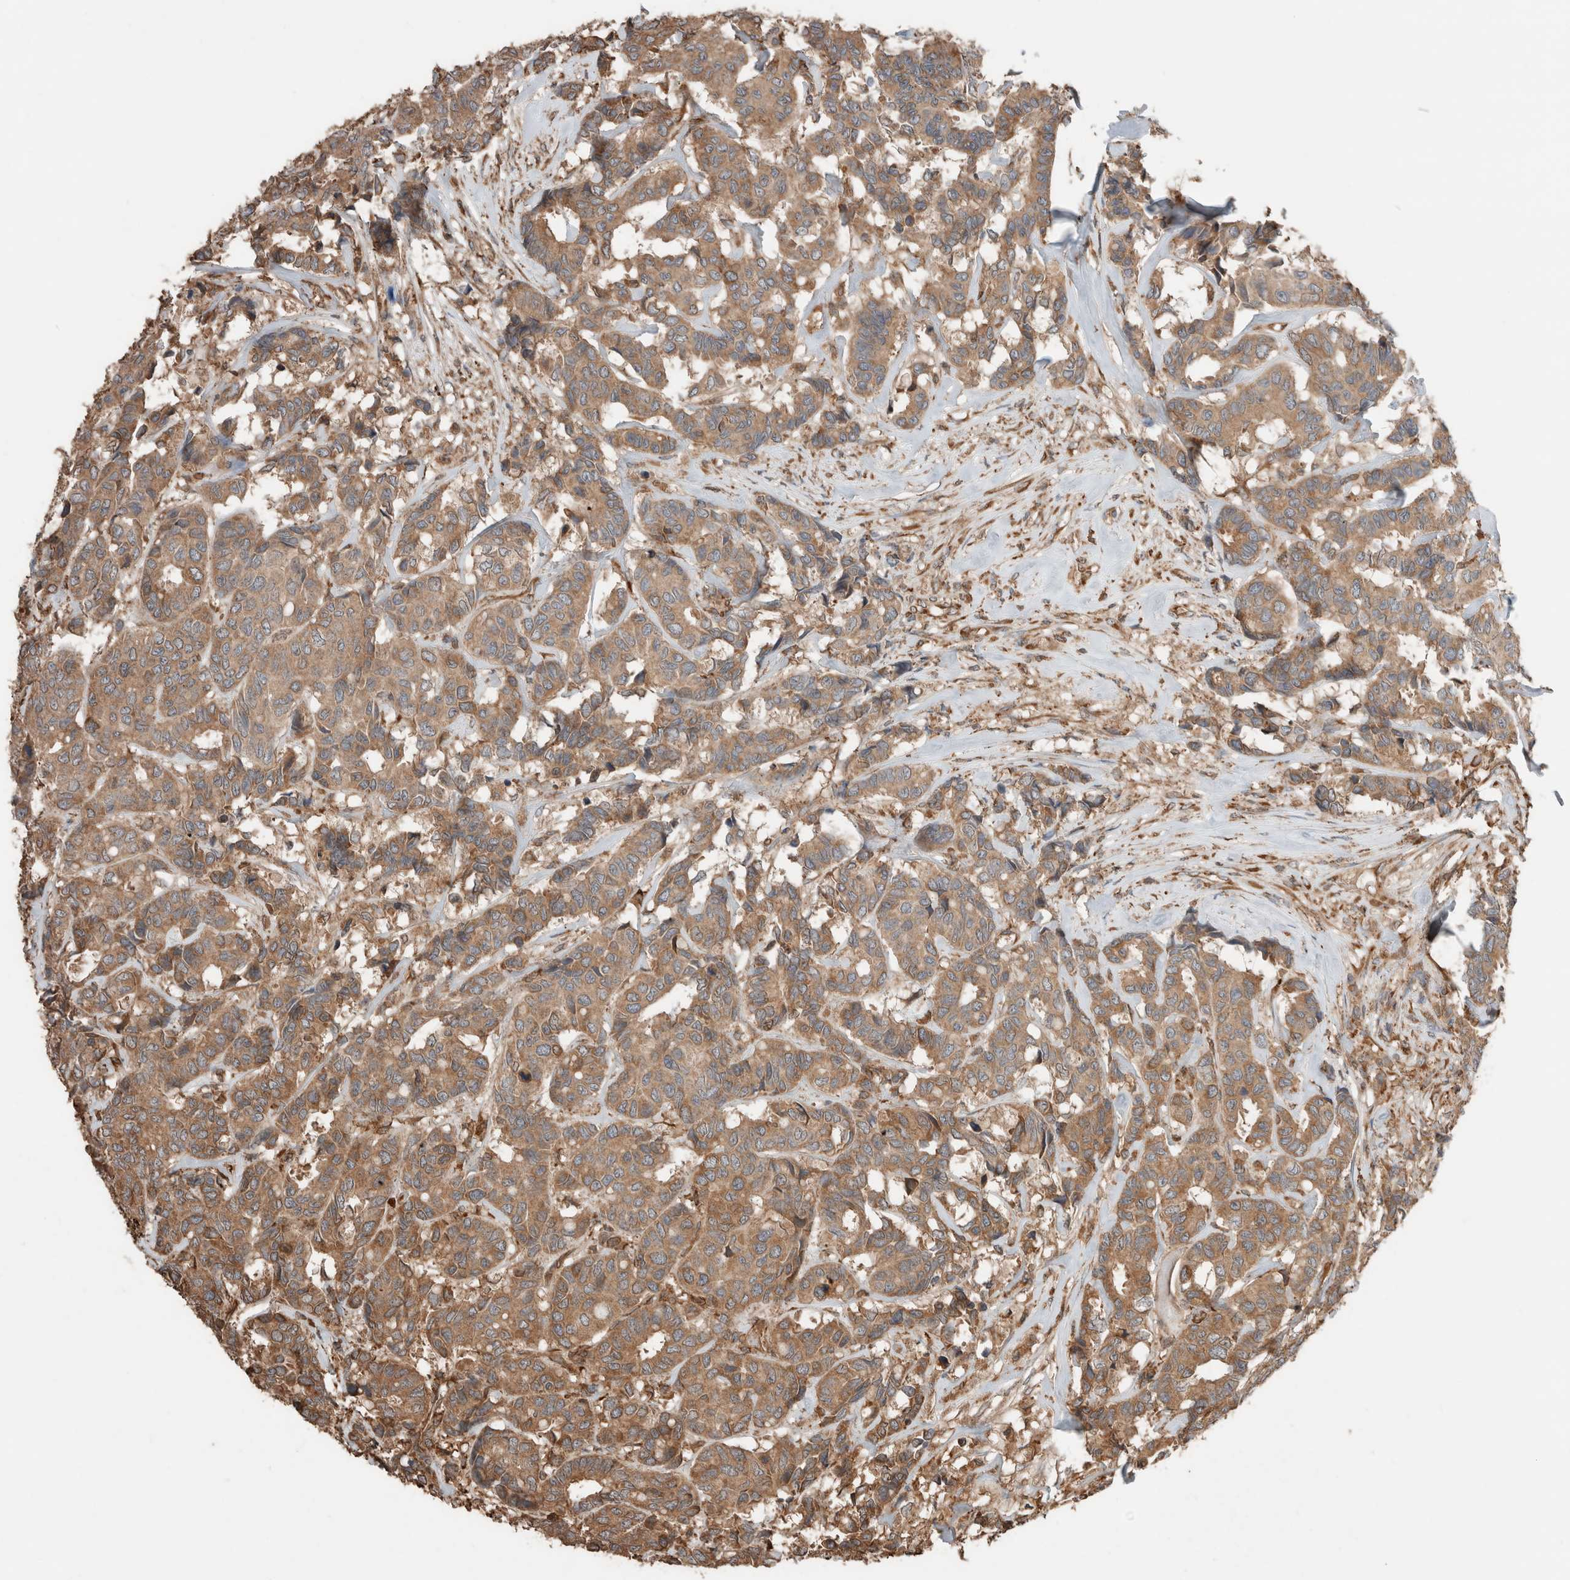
{"staining": {"intensity": "moderate", "quantity": ">75%", "location": "cytoplasmic/membranous"}, "tissue": "breast cancer", "cell_type": "Tumor cells", "image_type": "cancer", "snomed": [{"axis": "morphology", "description": "Duct carcinoma"}, {"axis": "topography", "description": "Breast"}], "caption": "High-magnification brightfield microscopy of breast cancer (infiltrating ductal carcinoma) stained with DAB (3,3'-diaminobenzidine) (brown) and counterstained with hematoxylin (blue). tumor cells exhibit moderate cytoplasmic/membranous staining is seen in about>75% of cells.", "gene": "ERAP2", "patient": {"sex": "female", "age": 87}}